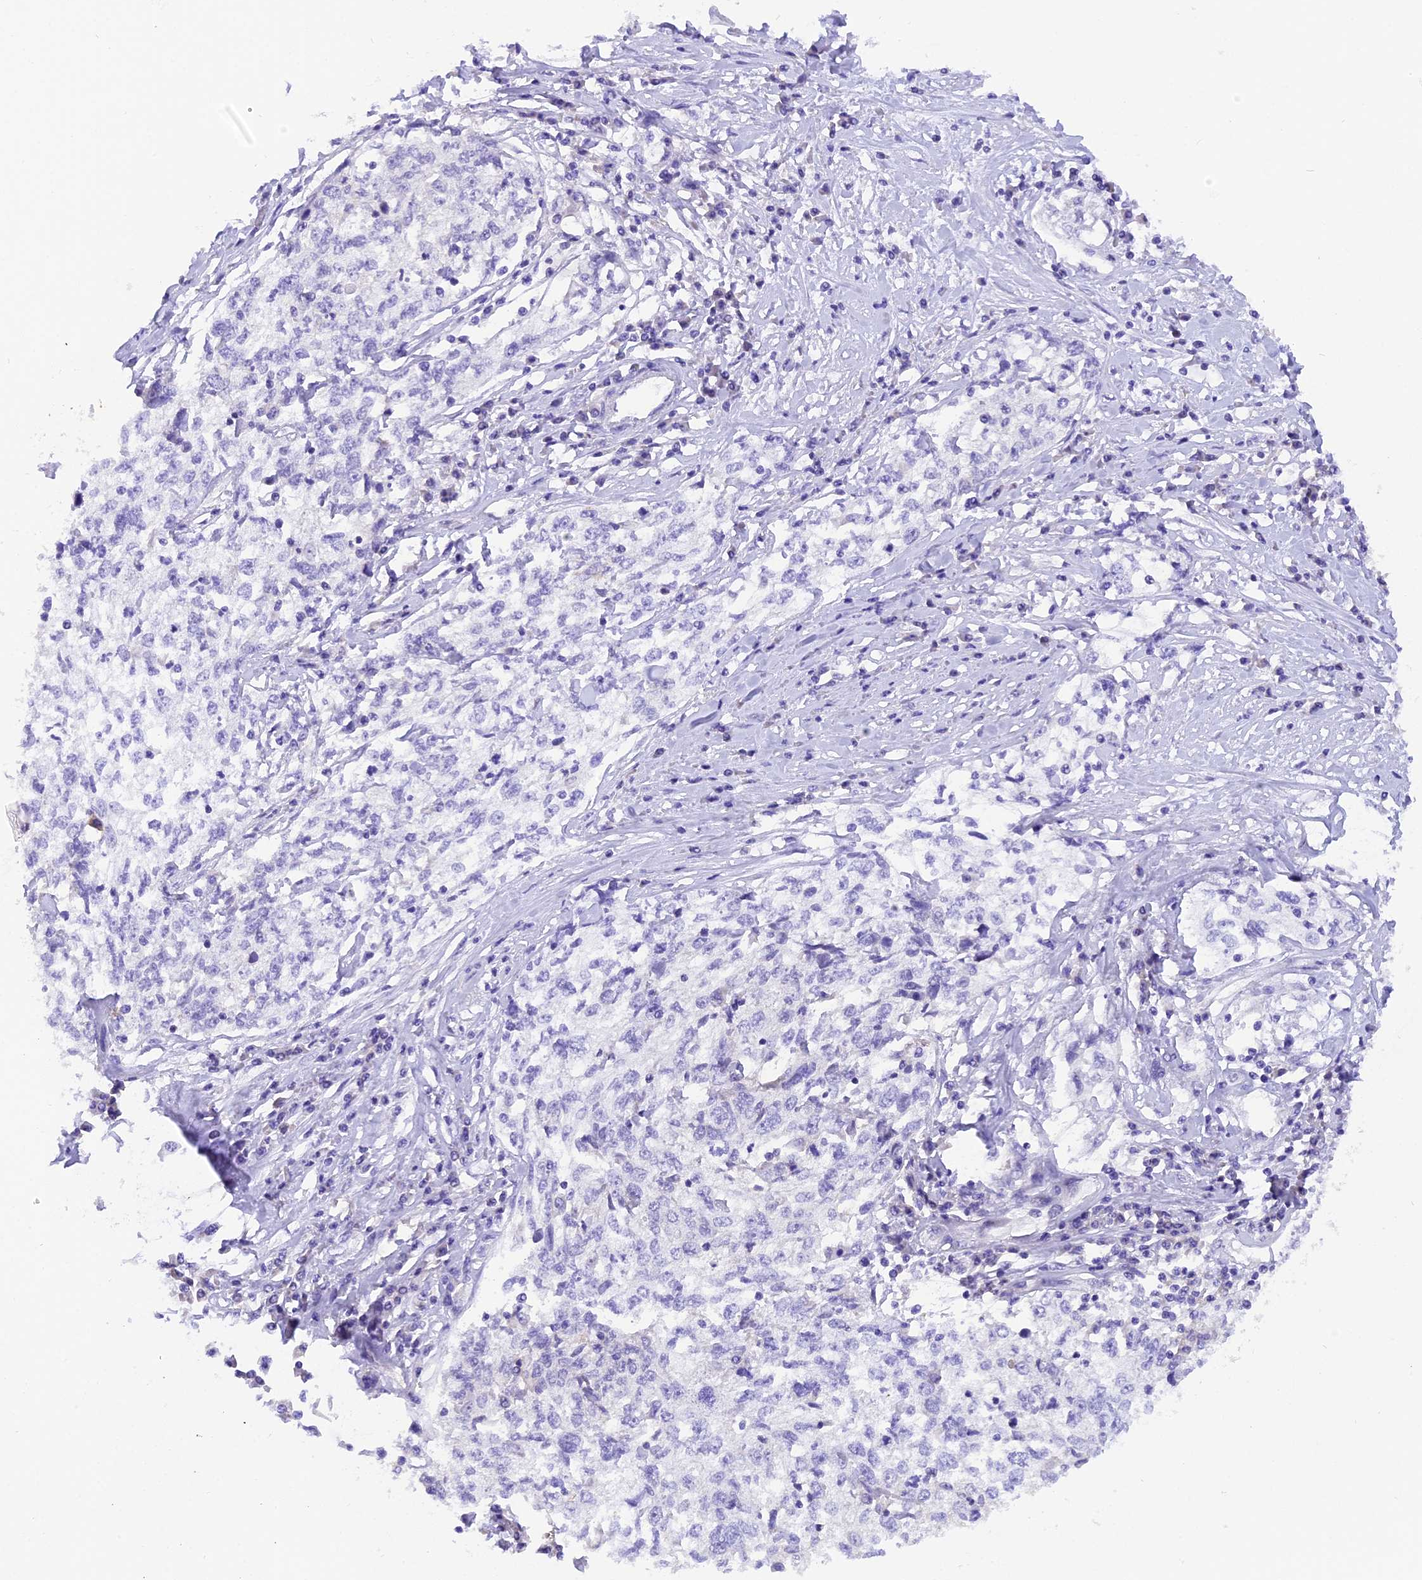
{"staining": {"intensity": "negative", "quantity": "none", "location": "none"}, "tissue": "cervical cancer", "cell_type": "Tumor cells", "image_type": "cancer", "snomed": [{"axis": "morphology", "description": "Squamous cell carcinoma, NOS"}, {"axis": "topography", "description": "Cervix"}], "caption": "High power microscopy histopathology image of an immunohistochemistry micrograph of cervical cancer, revealing no significant expression in tumor cells.", "gene": "COL6A5", "patient": {"sex": "female", "age": 57}}